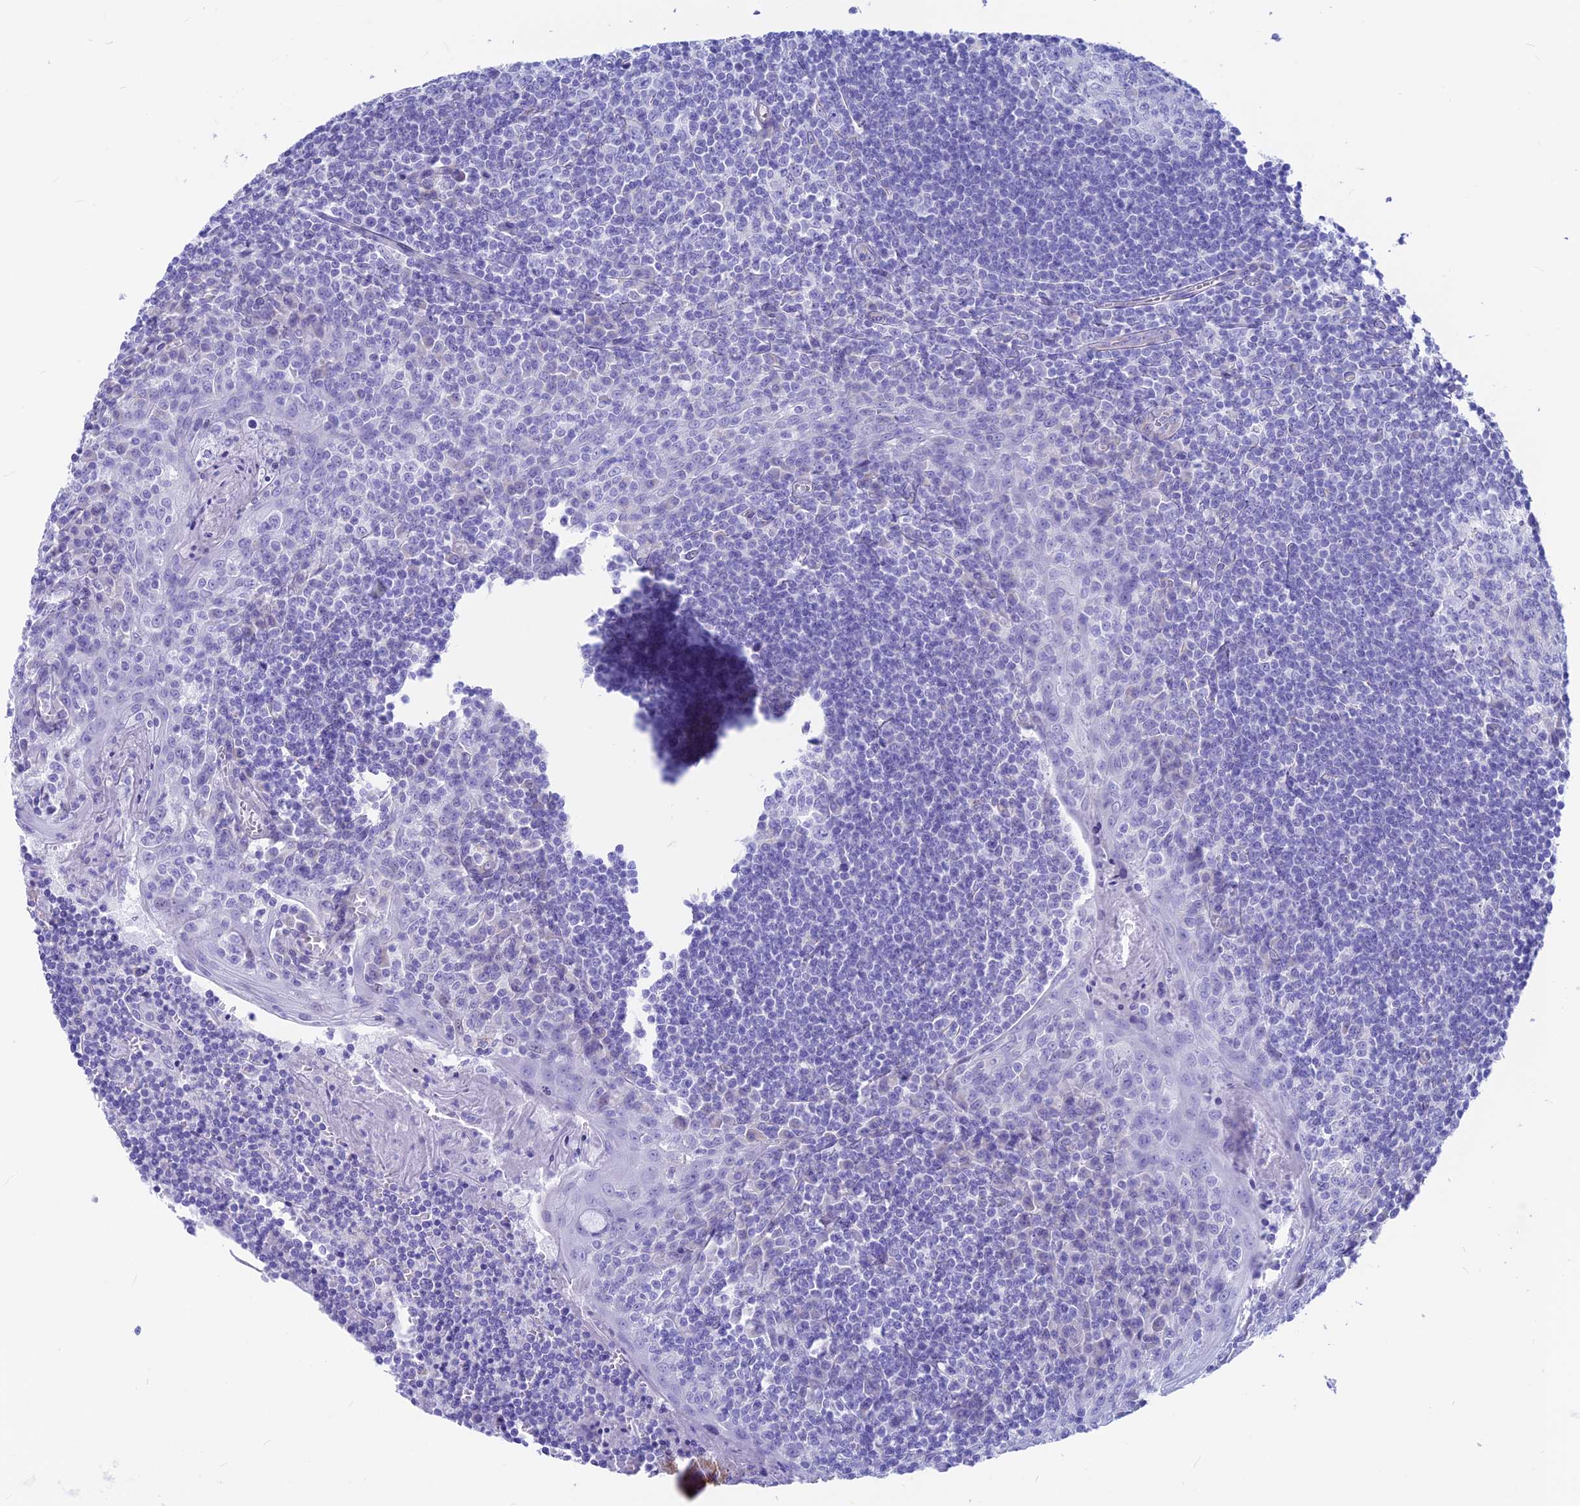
{"staining": {"intensity": "negative", "quantity": "none", "location": "none"}, "tissue": "tonsil", "cell_type": "Germinal center cells", "image_type": "normal", "snomed": [{"axis": "morphology", "description": "Normal tissue, NOS"}, {"axis": "topography", "description": "Tonsil"}], "caption": "The micrograph exhibits no significant positivity in germinal center cells of tonsil. (DAB immunohistochemistry (IHC) visualized using brightfield microscopy, high magnification).", "gene": "GNGT2", "patient": {"sex": "male", "age": 27}}